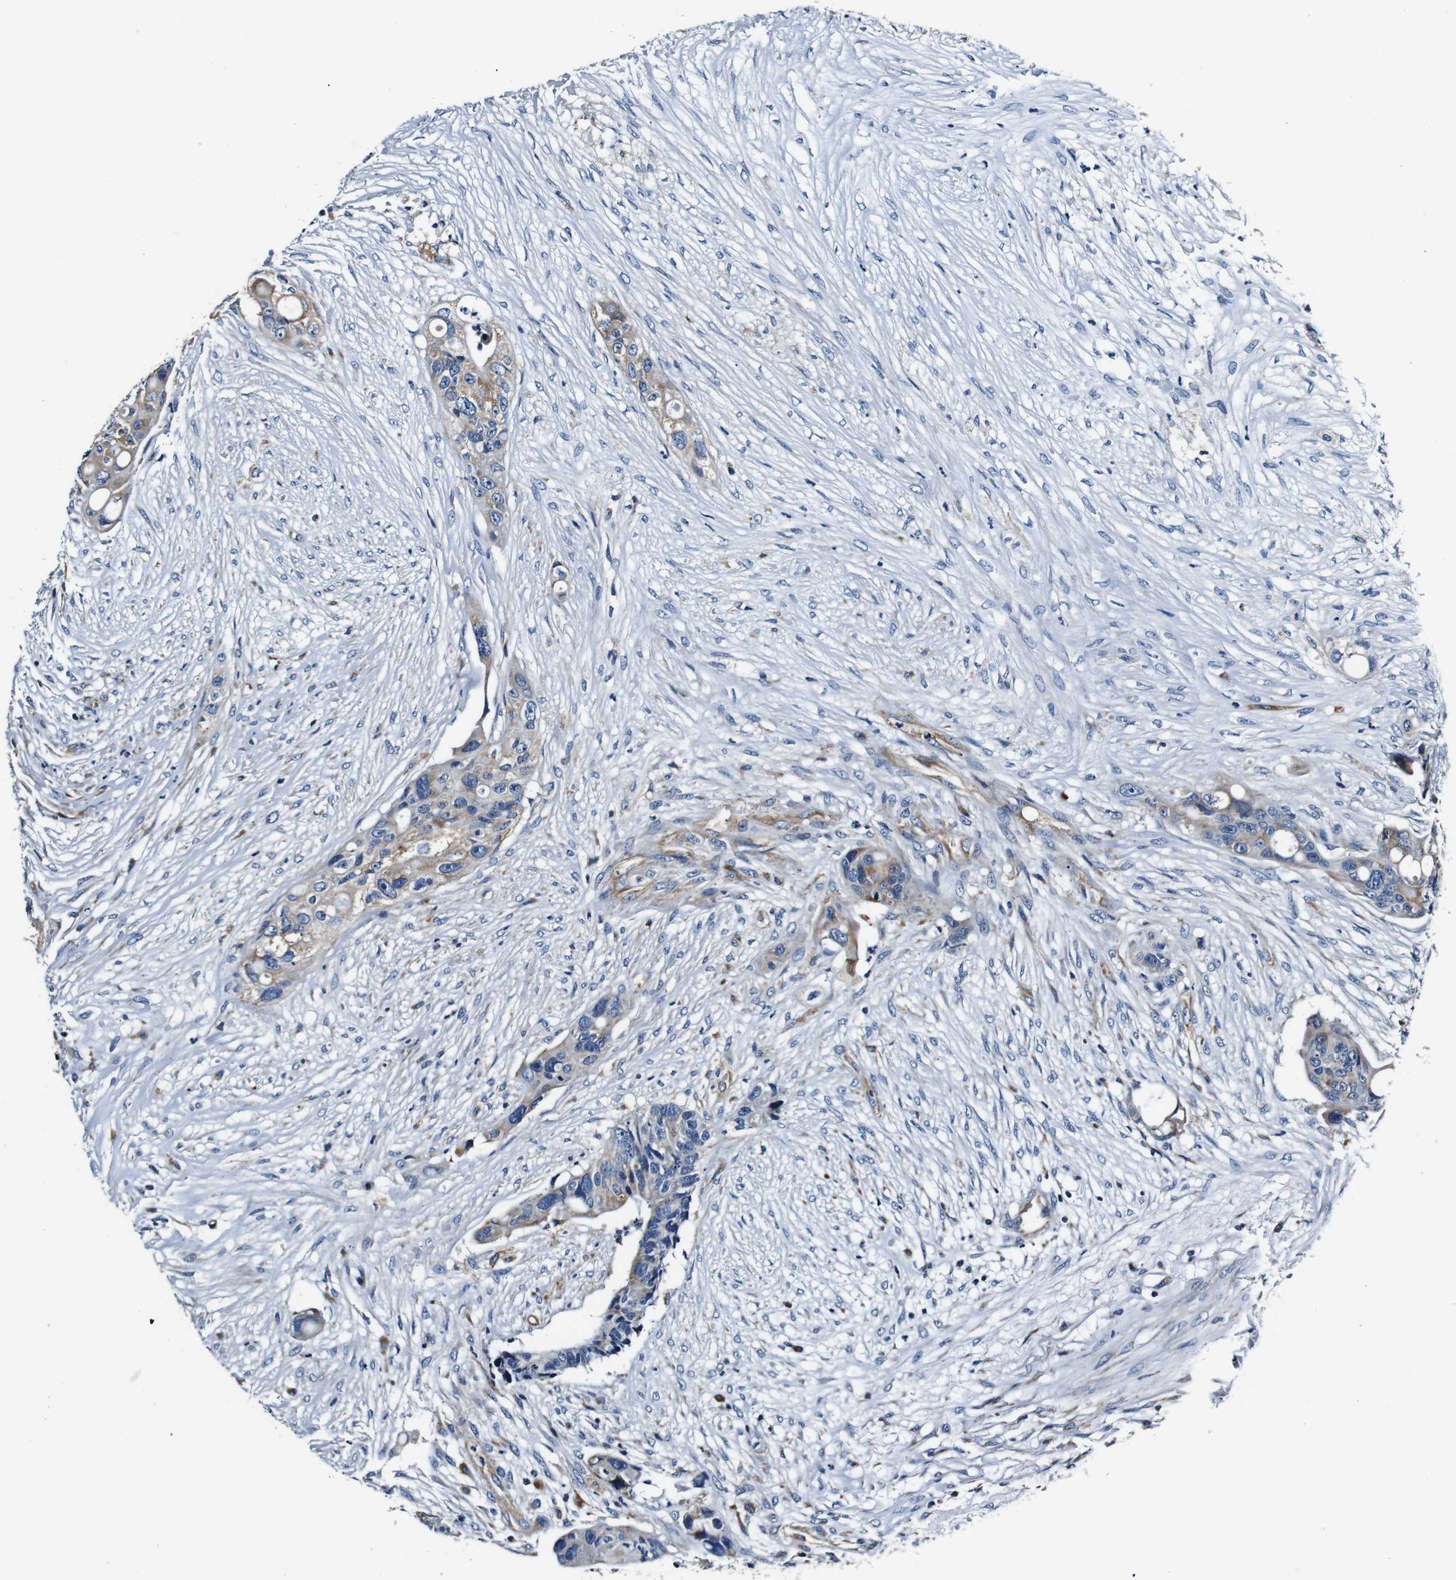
{"staining": {"intensity": "moderate", "quantity": "<25%", "location": "cytoplasmic/membranous"}, "tissue": "colorectal cancer", "cell_type": "Tumor cells", "image_type": "cancer", "snomed": [{"axis": "morphology", "description": "Adenocarcinoma, NOS"}, {"axis": "topography", "description": "Colon"}], "caption": "The immunohistochemical stain labels moderate cytoplasmic/membranous expression in tumor cells of colorectal cancer tissue.", "gene": "HK1", "patient": {"sex": "female", "age": 57}}